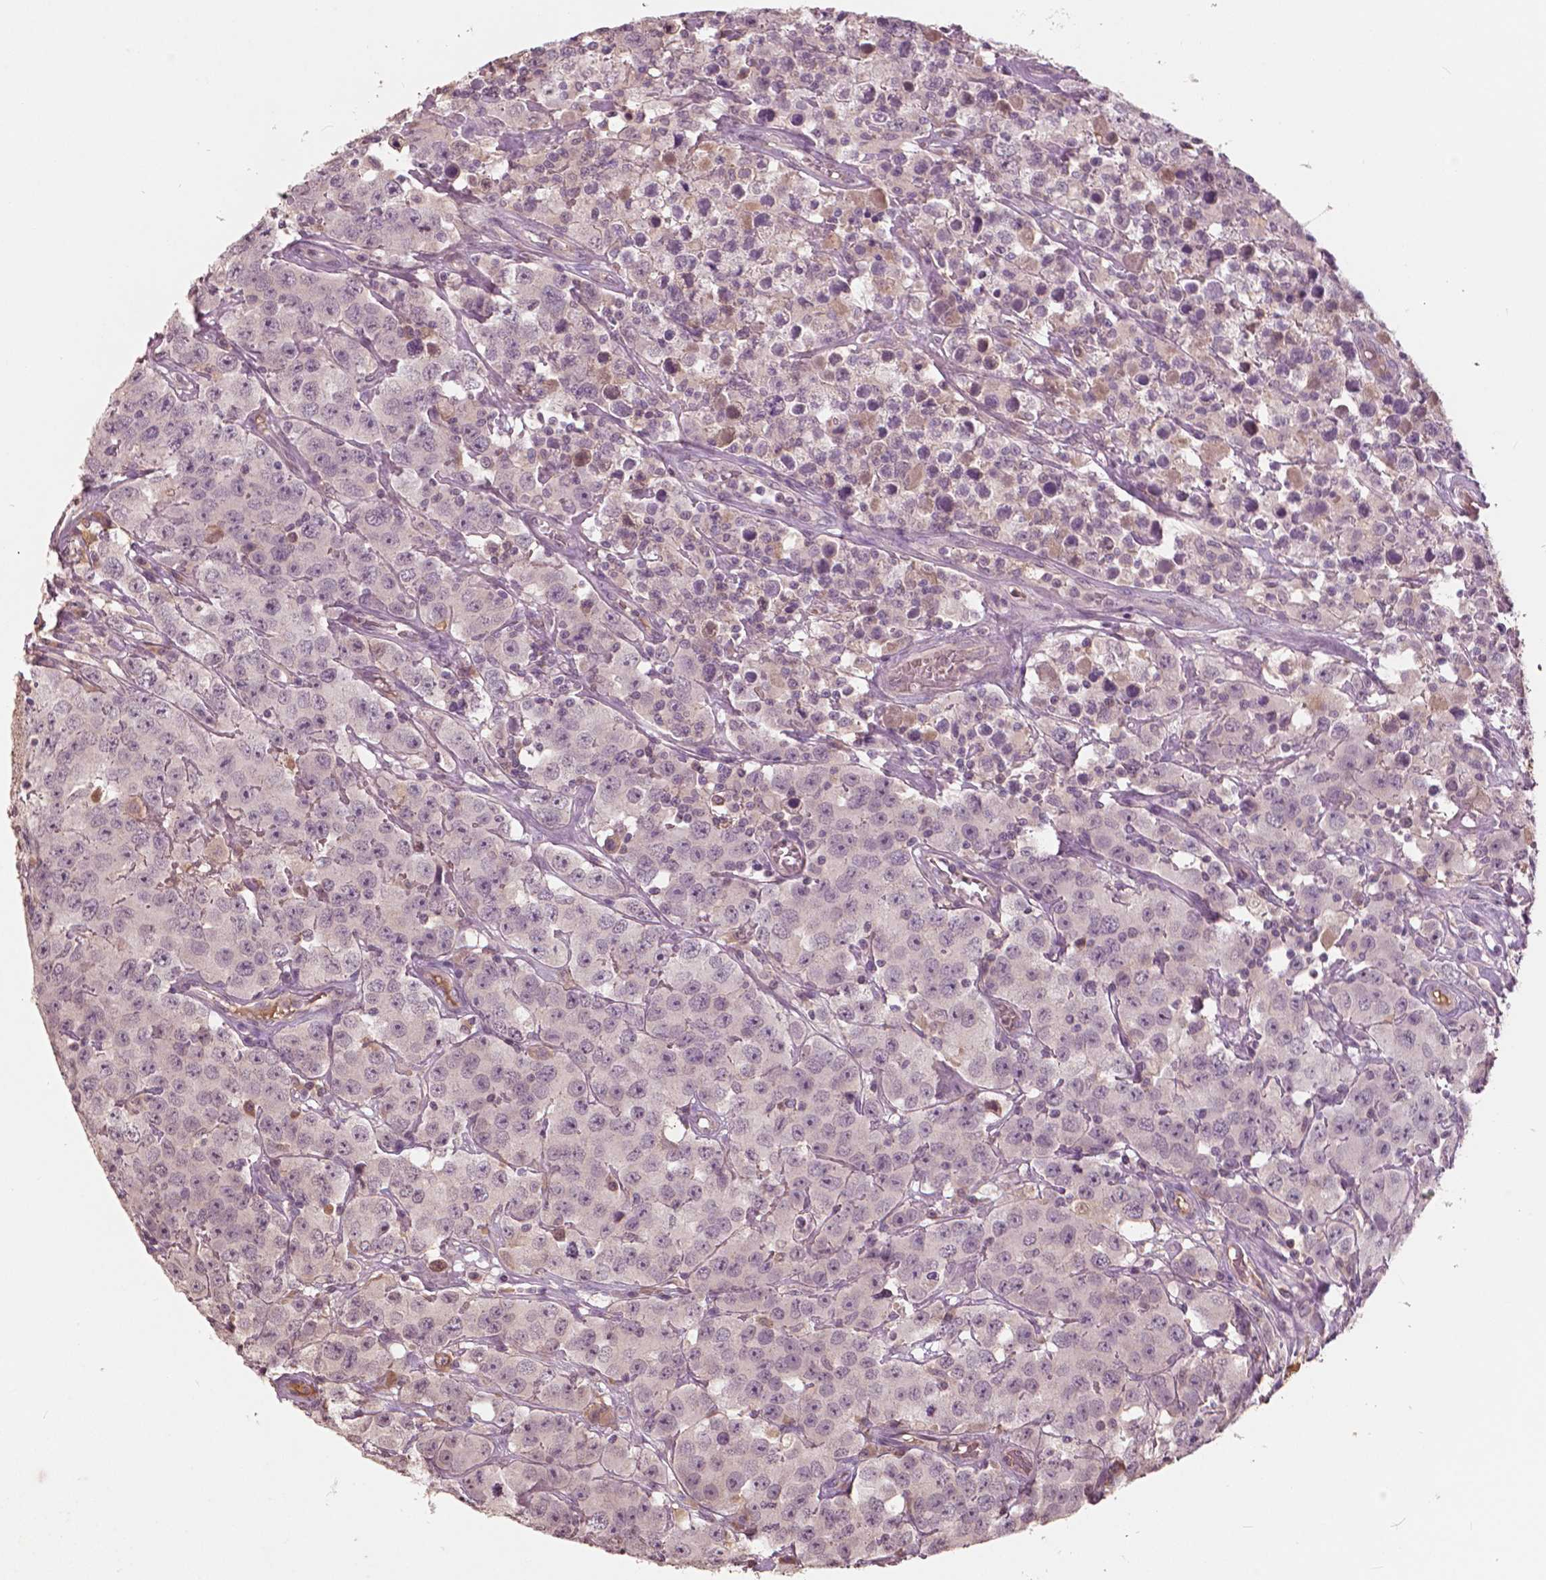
{"staining": {"intensity": "negative", "quantity": "none", "location": "none"}, "tissue": "testis cancer", "cell_type": "Tumor cells", "image_type": "cancer", "snomed": [{"axis": "morphology", "description": "Seminoma, NOS"}, {"axis": "topography", "description": "Testis"}], "caption": "Testis cancer (seminoma) was stained to show a protein in brown. There is no significant expression in tumor cells.", "gene": "ANGPTL4", "patient": {"sex": "male", "age": 52}}